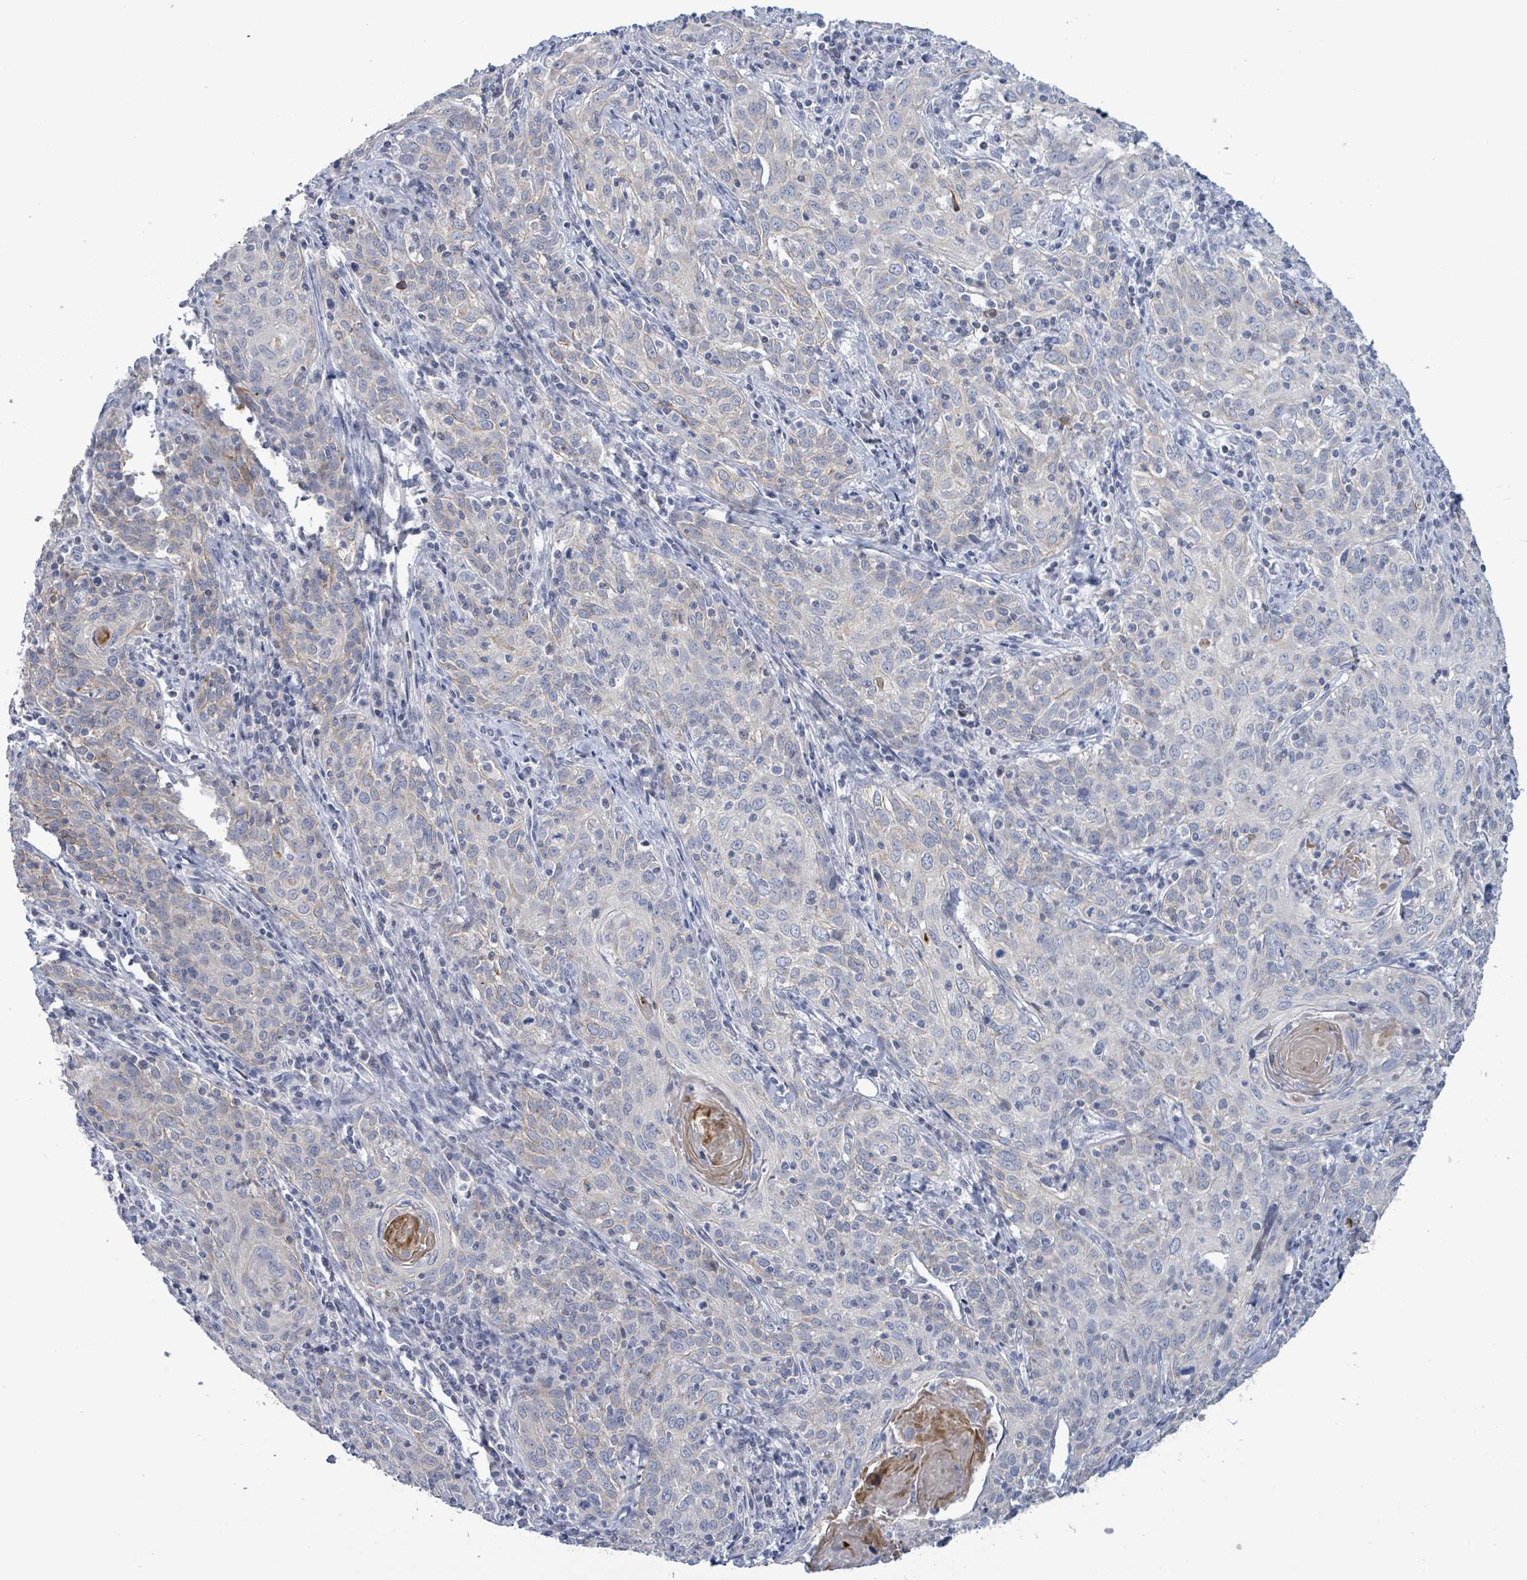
{"staining": {"intensity": "negative", "quantity": "none", "location": "none"}, "tissue": "cervical cancer", "cell_type": "Tumor cells", "image_type": "cancer", "snomed": [{"axis": "morphology", "description": "Squamous cell carcinoma, NOS"}, {"axis": "topography", "description": "Cervix"}], "caption": "Tumor cells show no significant protein staining in squamous cell carcinoma (cervical). Brightfield microscopy of IHC stained with DAB (3,3'-diaminobenzidine) (brown) and hematoxylin (blue), captured at high magnification.", "gene": "NTN3", "patient": {"sex": "female", "age": 57}}